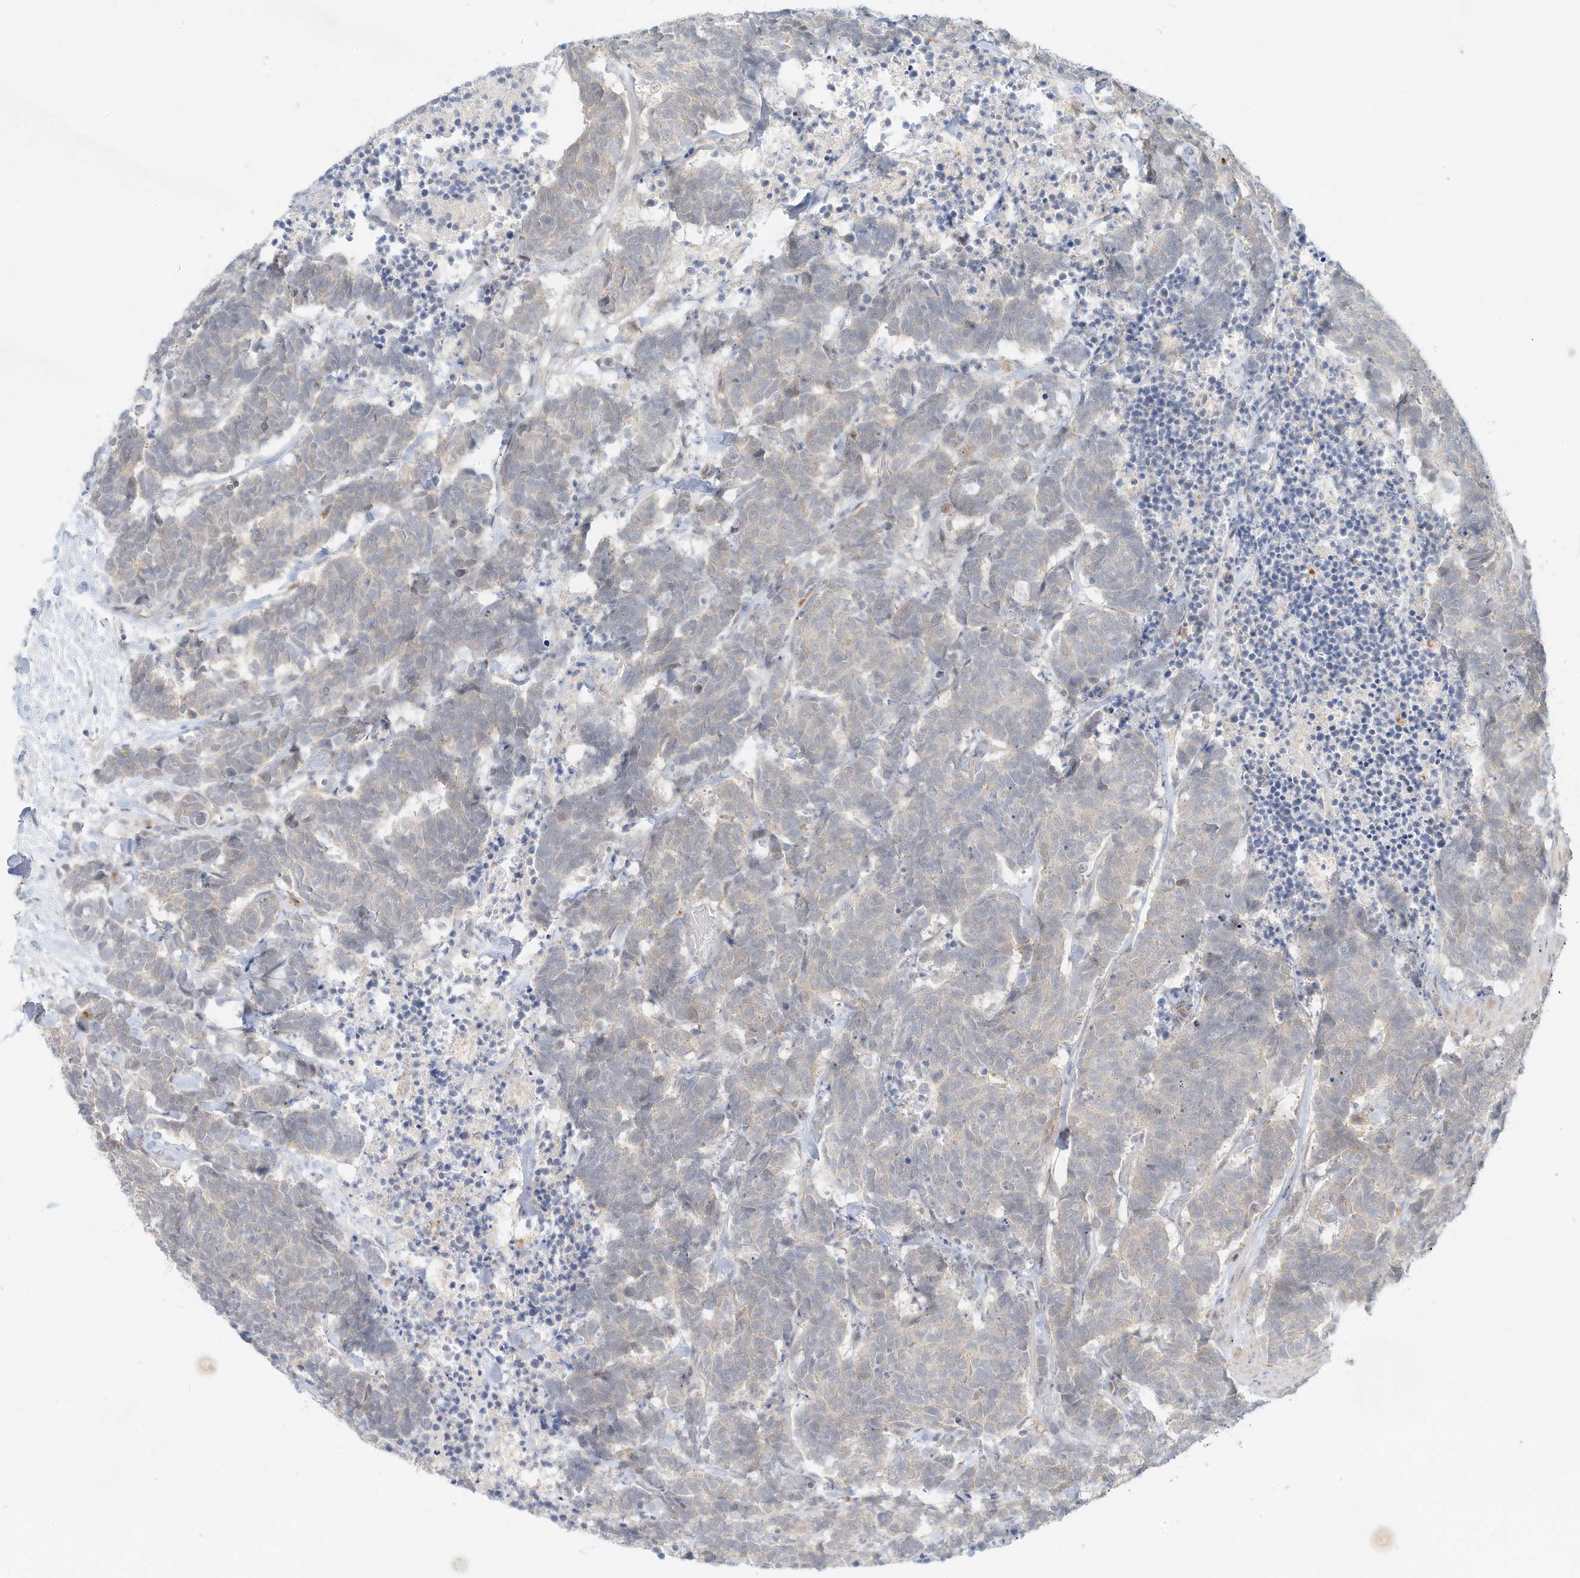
{"staining": {"intensity": "negative", "quantity": "none", "location": "none"}, "tissue": "carcinoid", "cell_type": "Tumor cells", "image_type": "cancer", "snomed": [{"axis": "morphology", "description": "Carcinoma, NOS"}, {"axis": "morphology", "description": "Carcinoid, malignant, NOS"}, {"axis": "topography", "description": "Urinary bladder"}], "caption": "The image displays no staining of tumor cells in carcinoma.", "gene": "PAK6", "patient": {"sex": "male", "age": 57}}